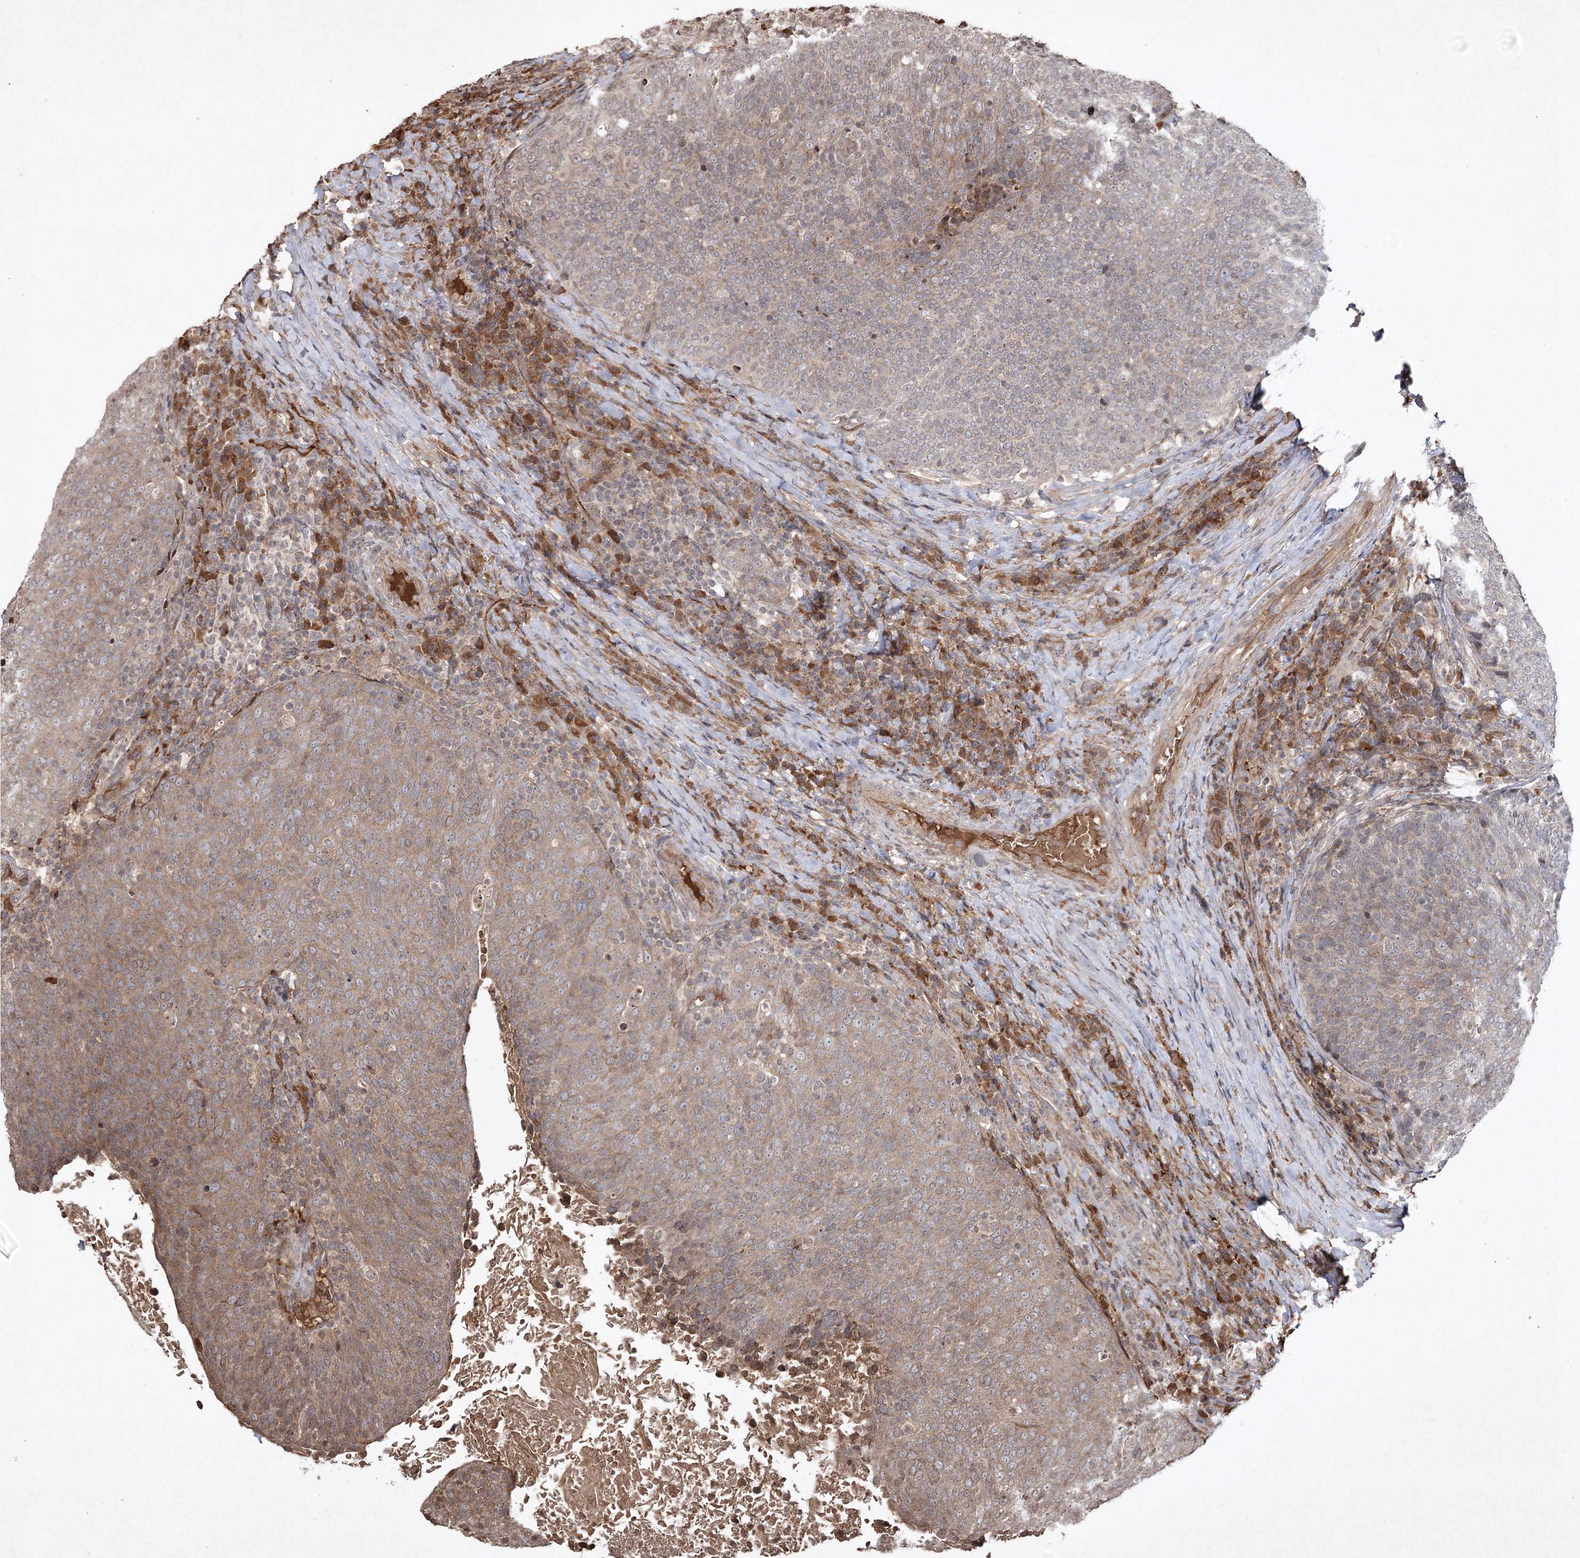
{"staining": {"intensity": "moderate", "quantity": "25%-75%", "location": "cytoplasmic/membranous"}, "tissue": "head and neck cancer", "cell_type": "Tumor cells", "image_type": "cancer", "snomed": [{"axis": "morphology", "description": "Squamous cell carcinoma, NOS"}, {"axis": "morphology", "description": "Squamous cell carcinoma, metastatic, NOS"}, {"axis": "topography", "description": "Lymph node"}, {"axis": "topography", "description": "Head-Neck"}], "caption": "Head and neck cancer (metastatic squamous cell carcinoma) tissue displays moderate cytoplasmic/membranous positivity in approximately 25%-75% of tumor cells, visualized by immunohistochemistry. (DAB IHC, brown staining for protein, blue staining for nuclei).", "gene": "CYP2B6", "patient": {"sex": "male", "age": 62}}